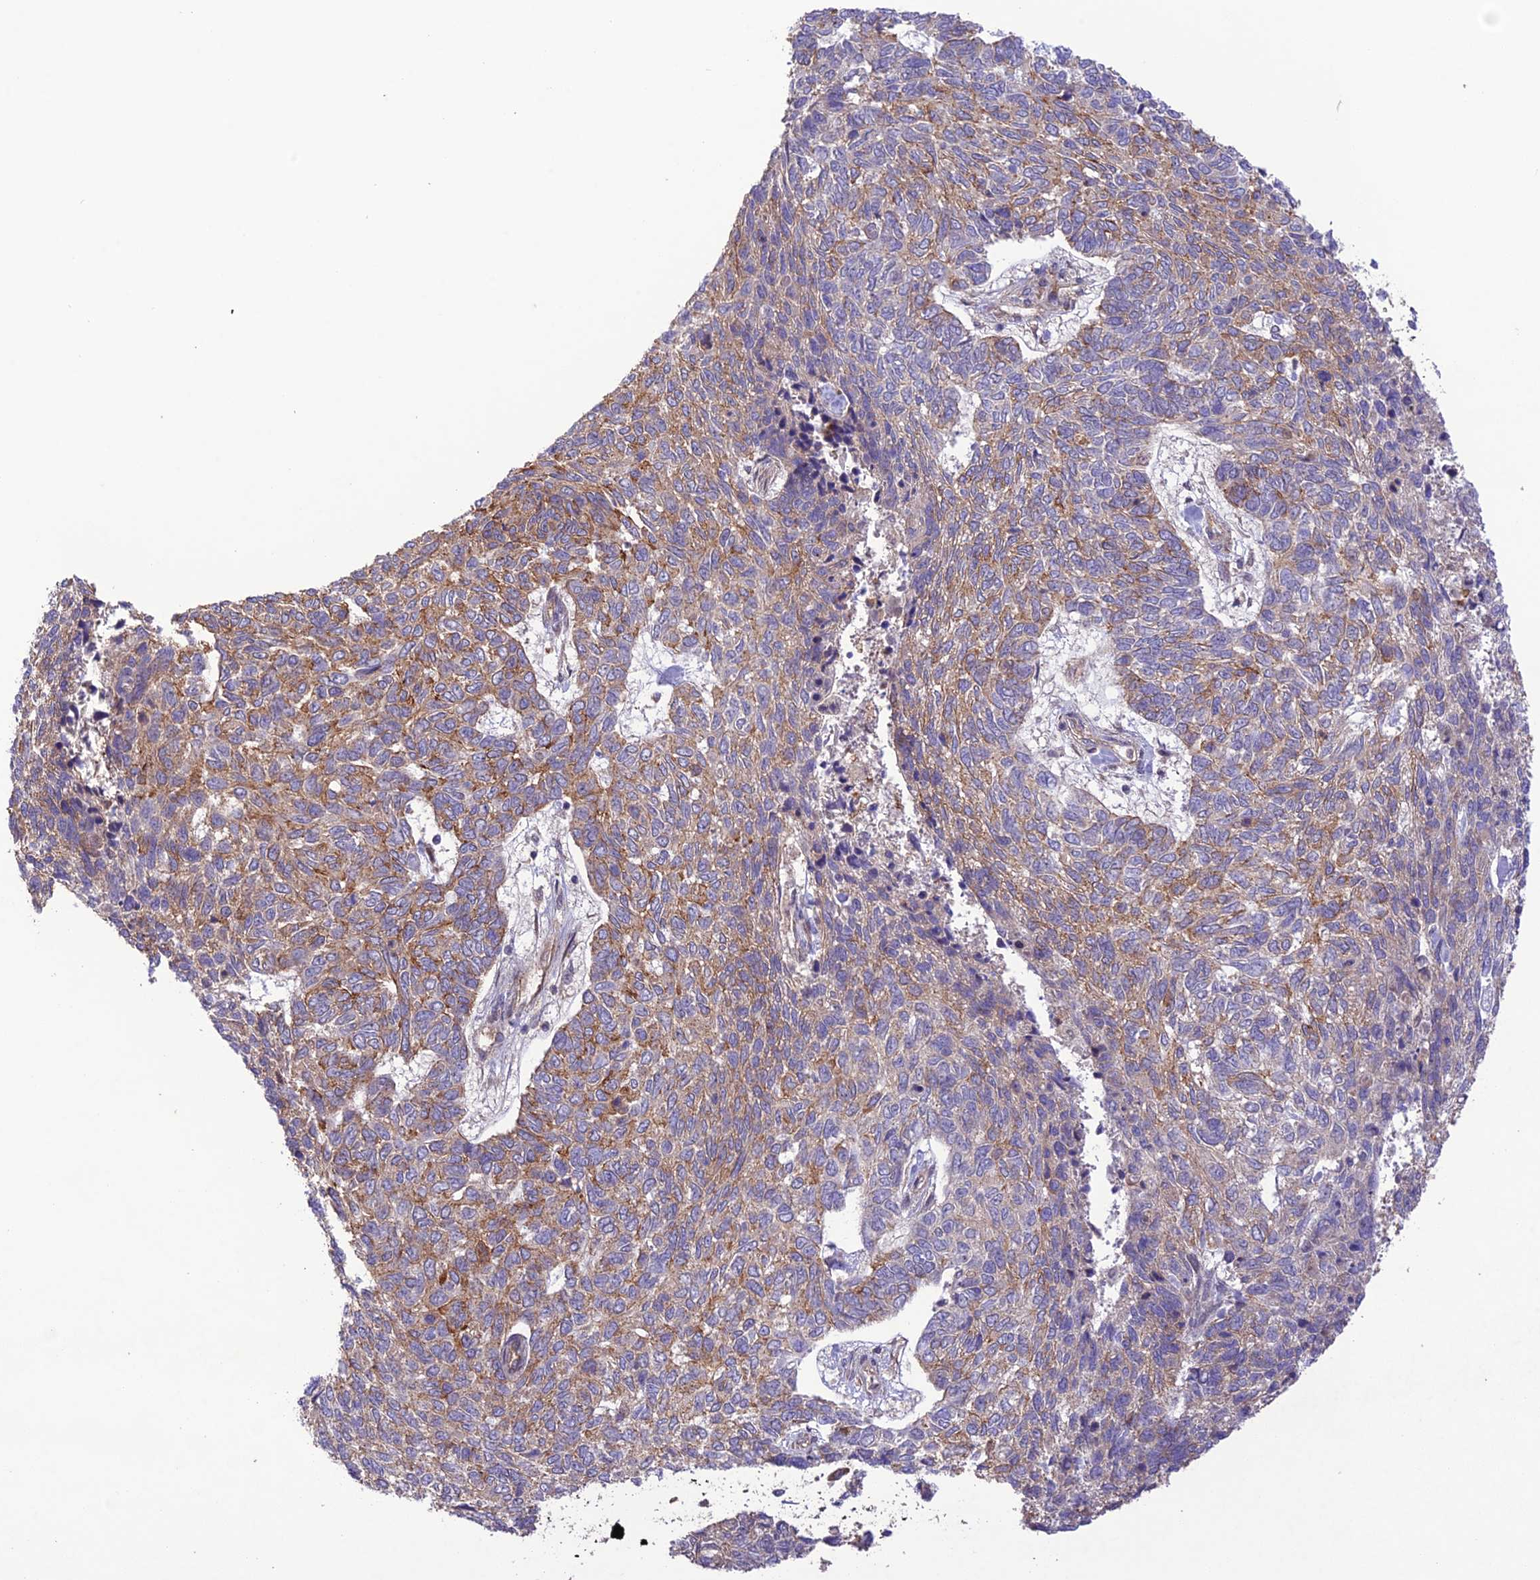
{"staining": {"intensity": "moderate", "quantity": "<25%", "location": "cytoplasmic/membranous"}, "tissue": "skin cancer", "cell_type": "Tumor cells", "image_type": "cancer", "snomed": [{"axis": "morphology", "description": "Basal cell carcinoma"}, {"axis": "topography", "description": "Skin"}], "caption": "A micrograph of human basal cell carcinoma (skin) stained for a protein exhibits moderate cytoplasmic/membranous brown staining in tumor cells. (IHC, brightfield microscopy, high magnification).", "gene": "FCHSD1", "patient": {"sex": "female", "age": 65}}